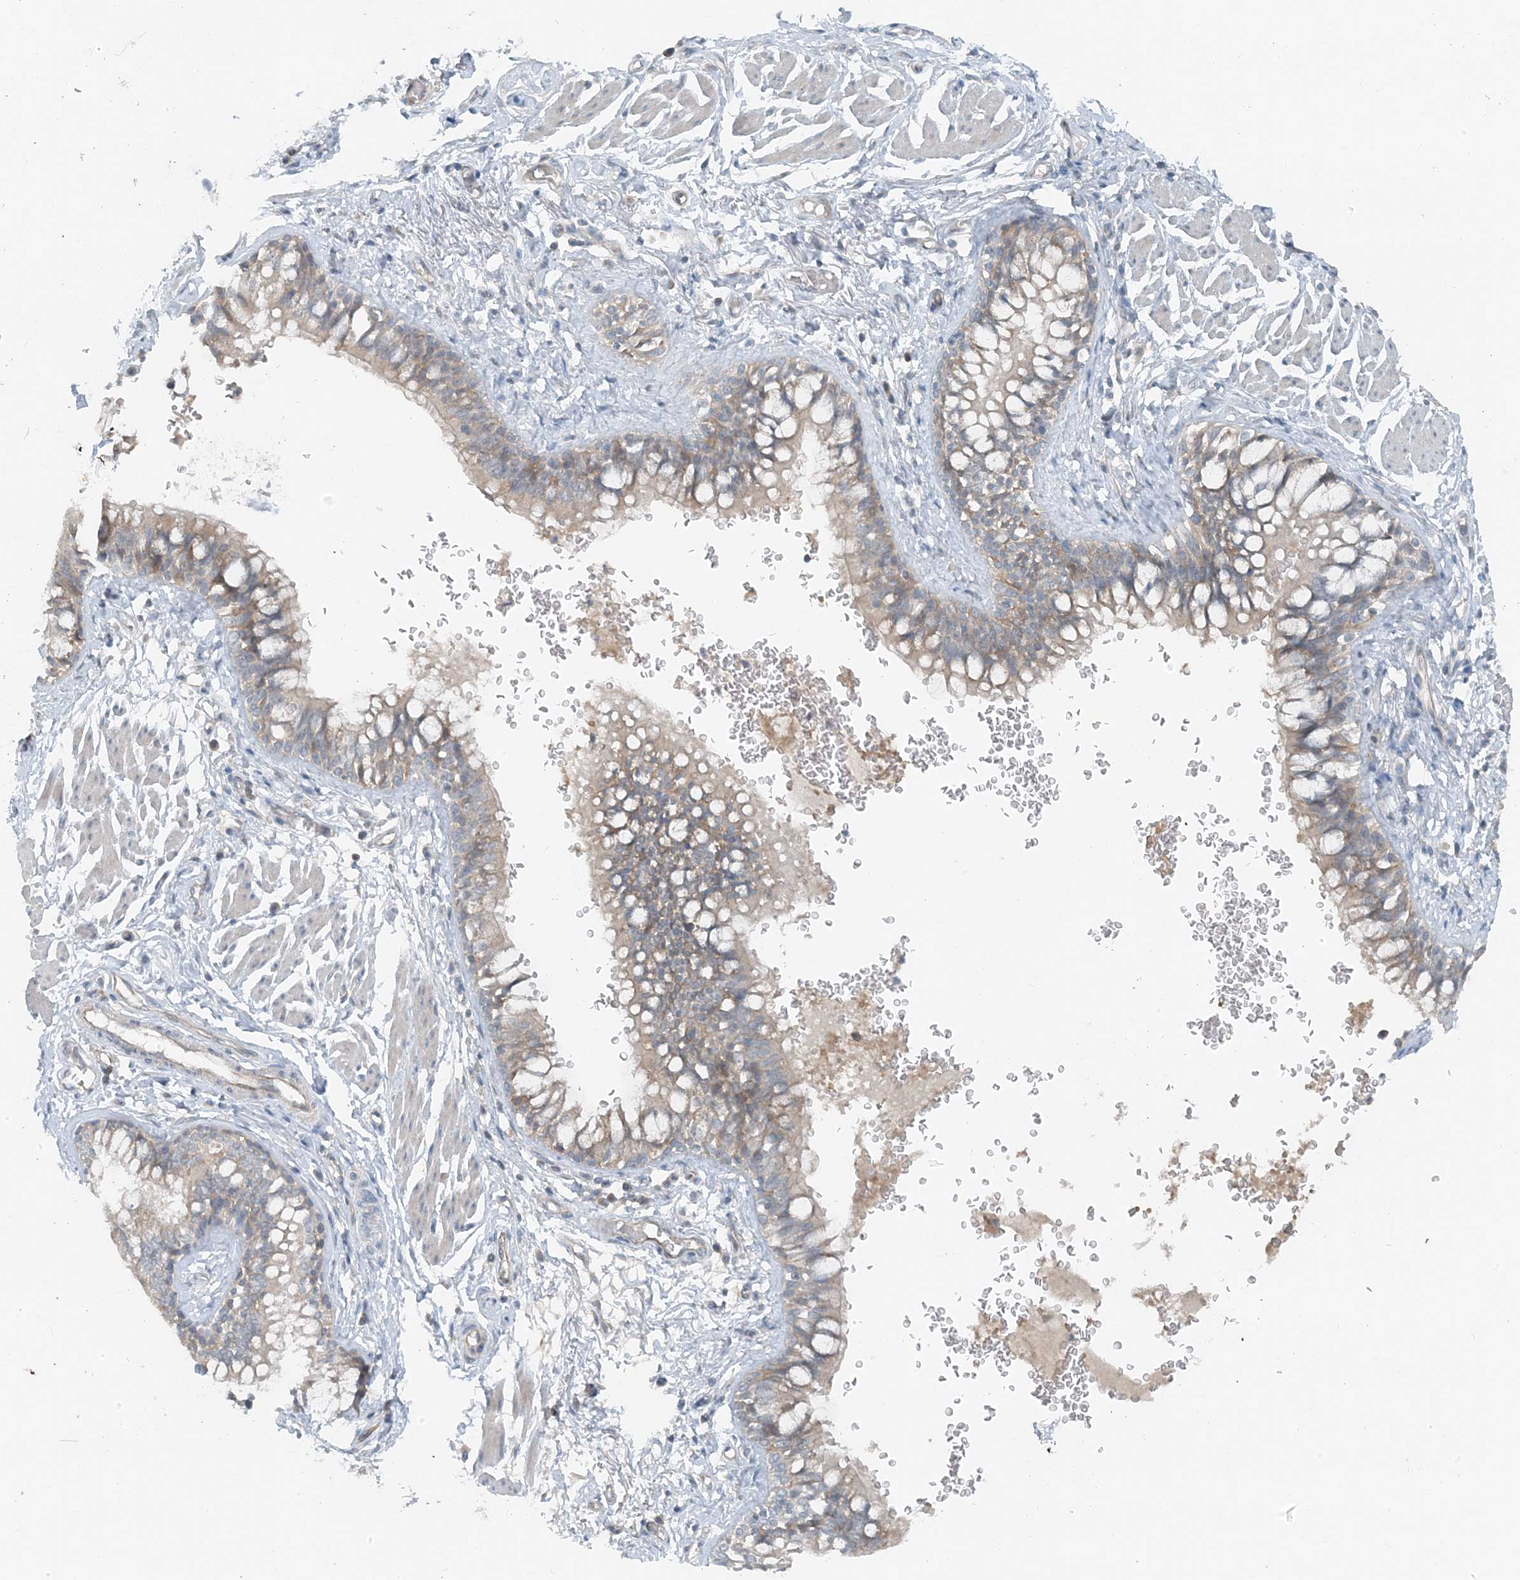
{"staining": {"intensity": "weak", "quantity": "25%-75%", "location": "cytoplasmic/membranous"}, "tissue": "bronchus", "cell_type": "Respiratory epithelial cells", "image_type": "normal", "snomed": [{"axis": "morphology", "description": "Normal tissue, NOS"}, {"axis": "topography", "description": "Cartilage tissue"}, {"axis": "topography", "description": "Bronchus"}], "caption": "Immunohistochemistry (IHC) (DAB (3,3'-diaminobenzidine)) staining of normal human bronchus reveals weak cytoplasmic/membranous protein positivity in about 25%-75% of respiratory epithelial cells.", "gene": "MITD1", "patient": {"sex": "female", "age": 36}}